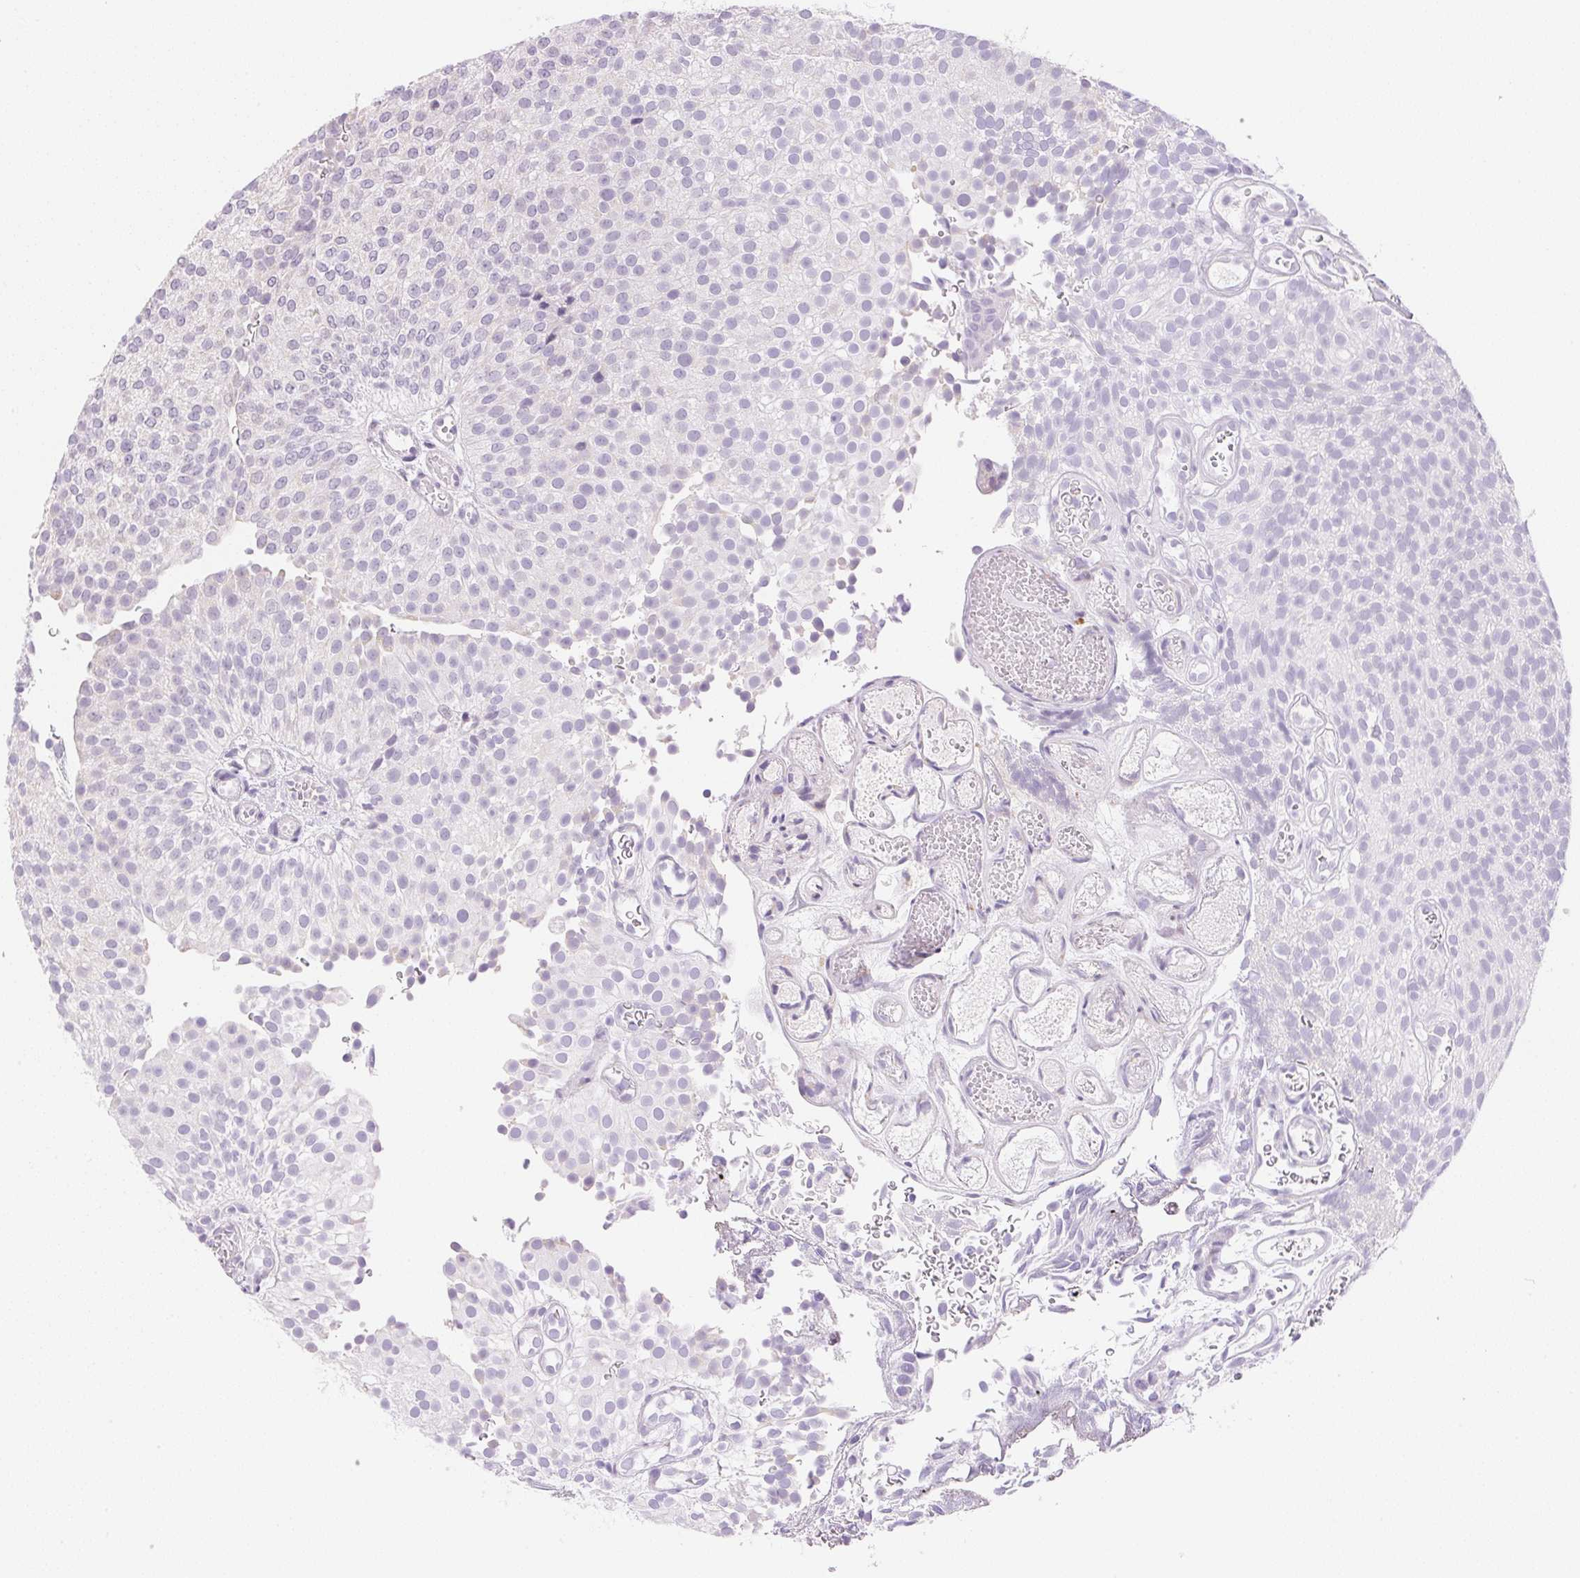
{"staining": {"intensity": "negative", "quantity": "none", "location": "none"}, "tissue": "urothelial cancer", "cell_type": "Tumor cells", "image_type": "cancer", "snomed": [{"axis": "morphology", "description": "Urothelial carcinoma, Low grade"}, {"axis": "topography", "description": "Urinary bladder"}], "caption": "Immunohistochemical staining of human urothelial cancer displays no significant positivity in tumor cells.", "gene": "TEKT1", "patient": {"sex": "male", "age": 78}}